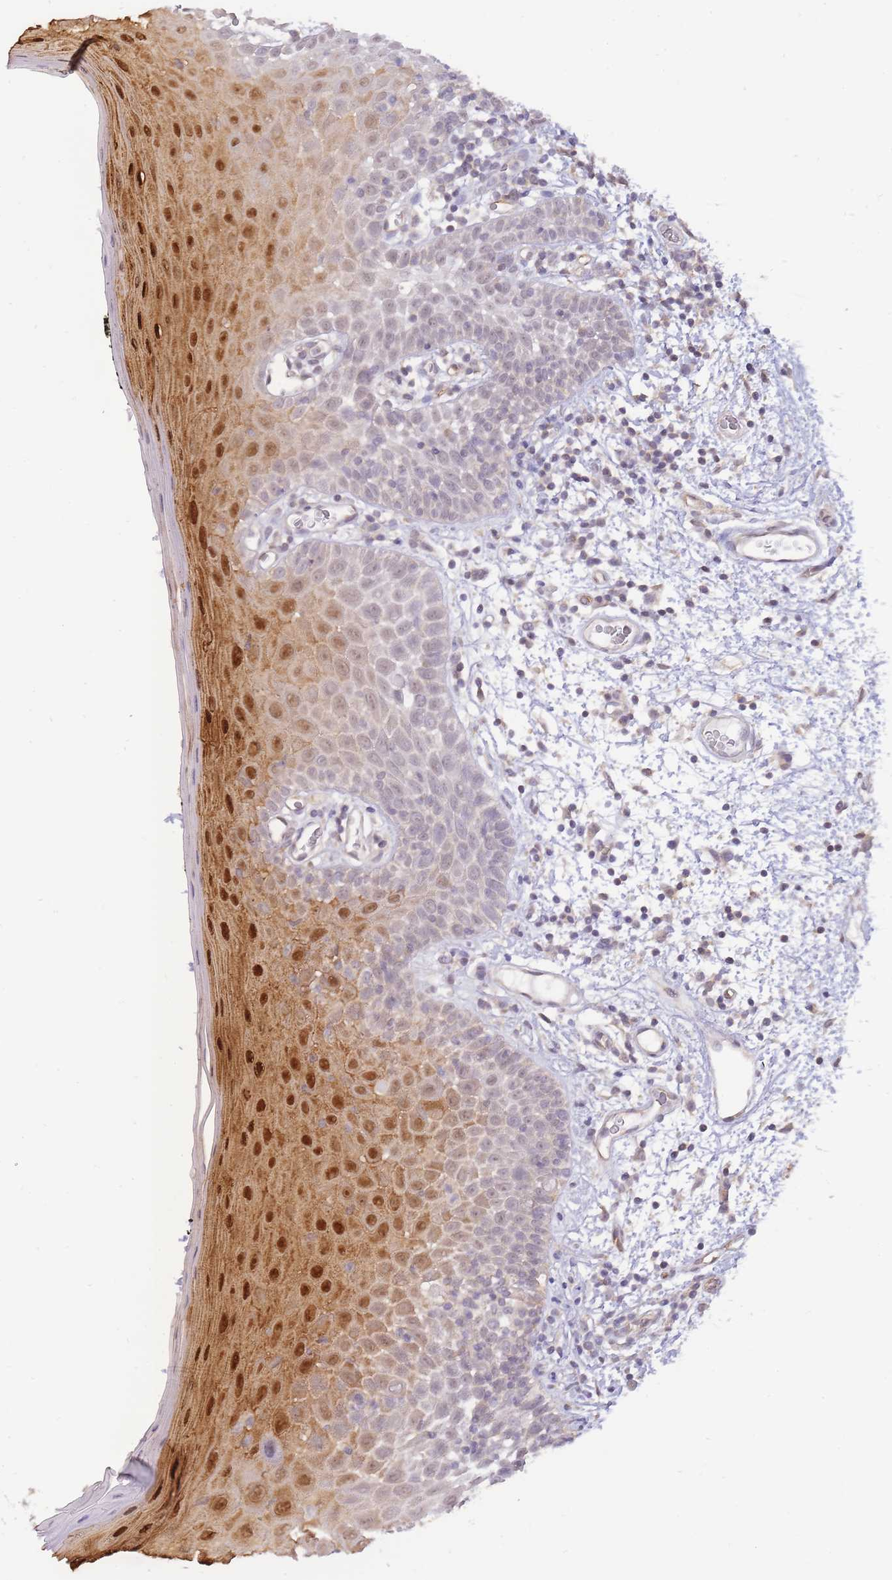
{"staining": {"intensity": "strong", "quantity": "25%-75%", "location": "cytoplasmic/membranous,nuclear"}, "tissue": "oral mucosa", "cell_type": "Squamous epithelial cells", "image_type": "normal", "snomed": [{"axis": "morphology", "description": "Normal tissue, NOS"}, {"axis": "morphology", "description": "Squamous cell carcinoma, NOS"}, {"axis": "topography", "description": "Oral tissue"}, {"axis": "topography", "description": "Tounge, NOS"}, {"axis": "topography", "description": "Head-Neck"}], "caption": "Strong cytoplasmic/membranous,nuclear protein positivity is appreciated in about 25%-75% of squamous epithelial cells in oral mucosa. The staining was performed using DAB to visualize the protein expression in brown, while the nuclei were stained in blue with hematoxylin (Magnification: 20x).", "gene": "C19orf25", "patient": {"sex": "male", "age": 76}}